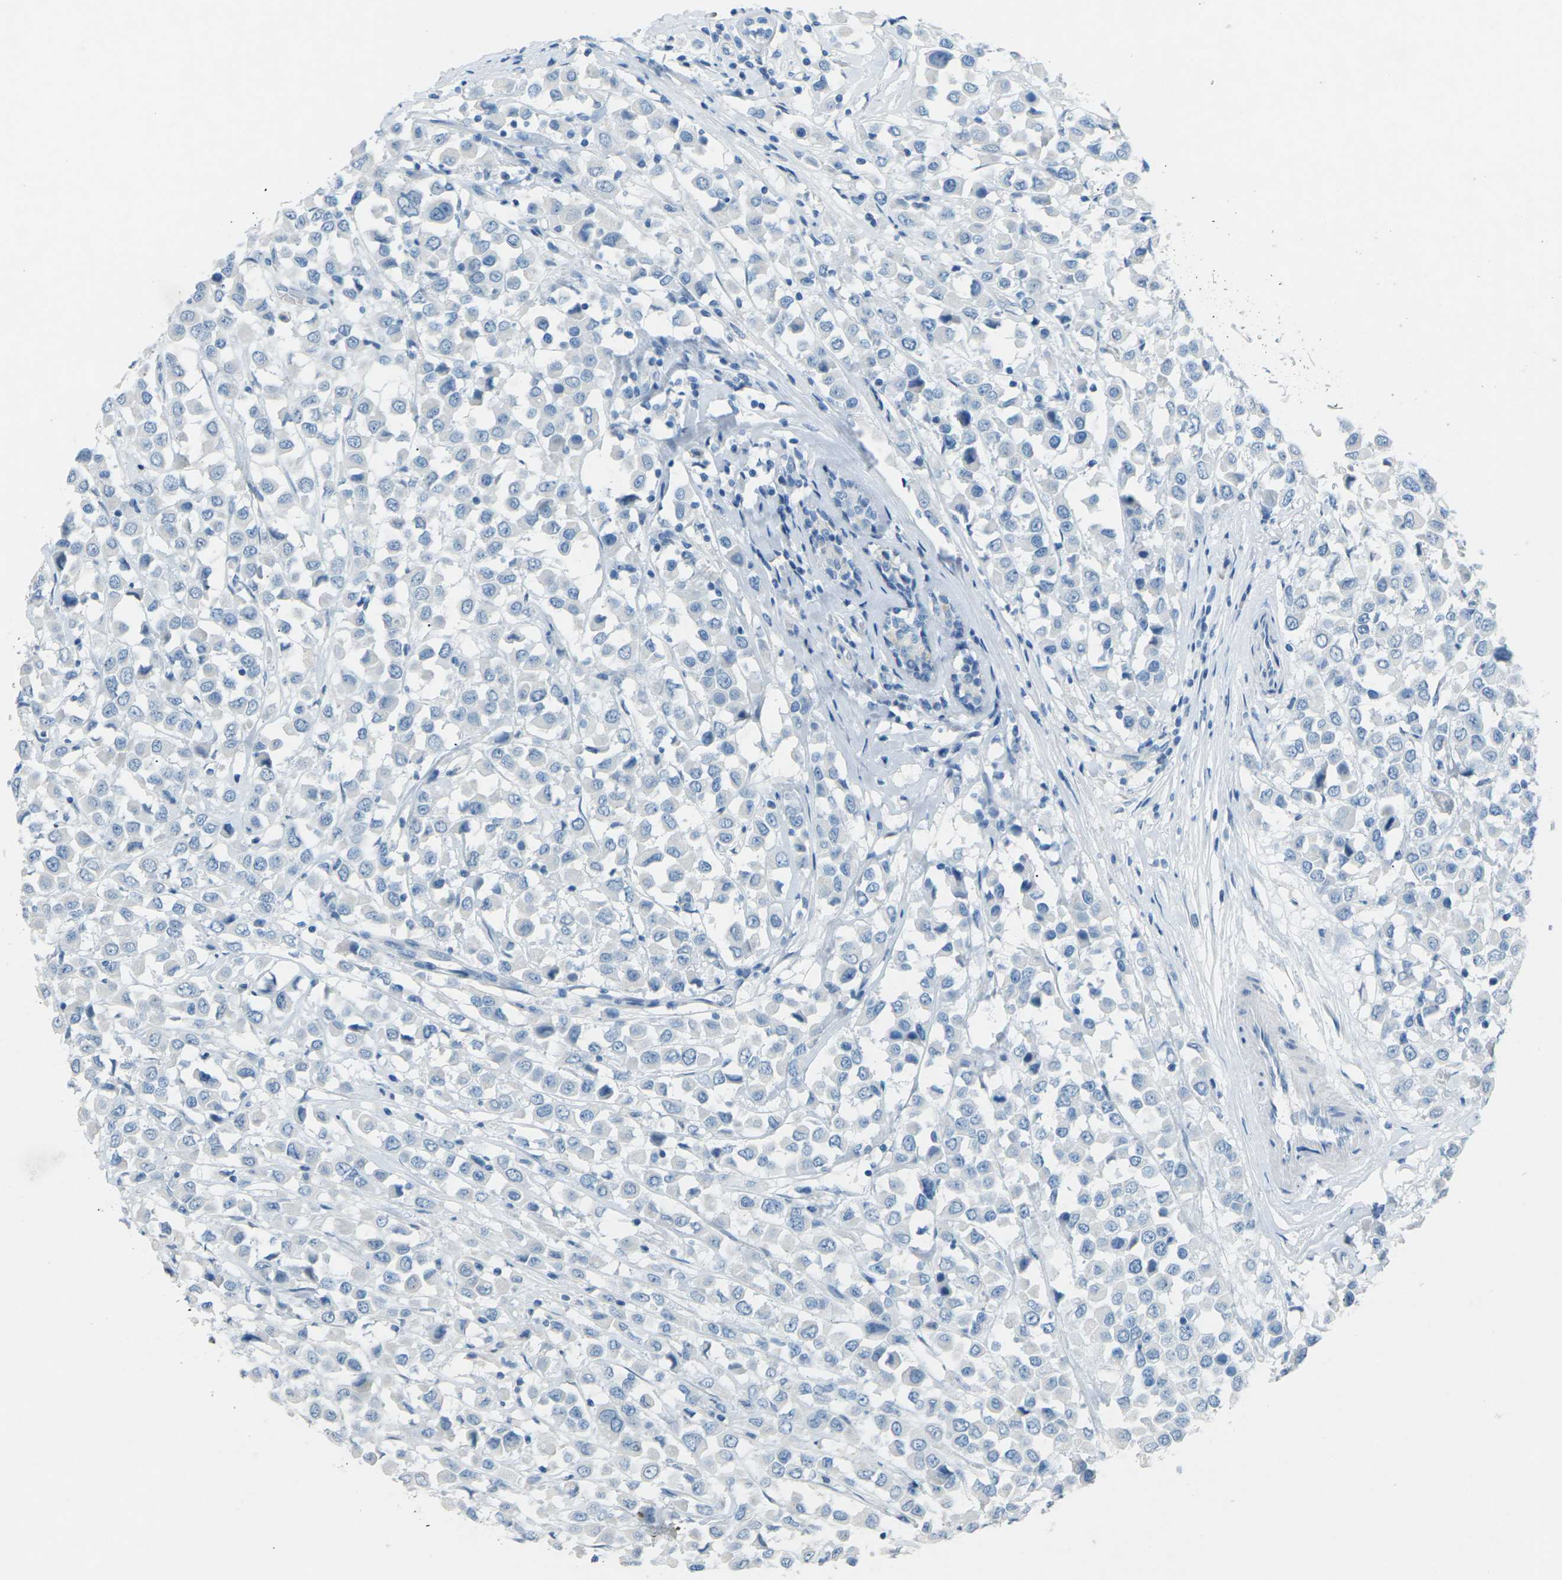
{"staining": {"intensity": "negative", "quantity": "none", "location": "none"}, "tissue": "breast cancer", "cell_type": "Tumor cells", "image_type": "cancer", "snomed": [{"axis": "morphology", "description": "Duct carcinoma"}, {"axis": "topography", "description": "Breast"}], "caption": "High magnification brightfield microscopy of breast cancer stained with DAB (3,3'-diaminobenzidine) (brown) and counterstained with hematoxylin (blue): tumor cells show no significant expression. The staining was performed using DAB (3,3'-diaminobenzidine) to visualize the protein expression in brown, while the nuclei were stained in blue with hematoxylin (Magnification: 20x).", "gene": "CDH16", "patient": {"sex": "female", "age": 61}}